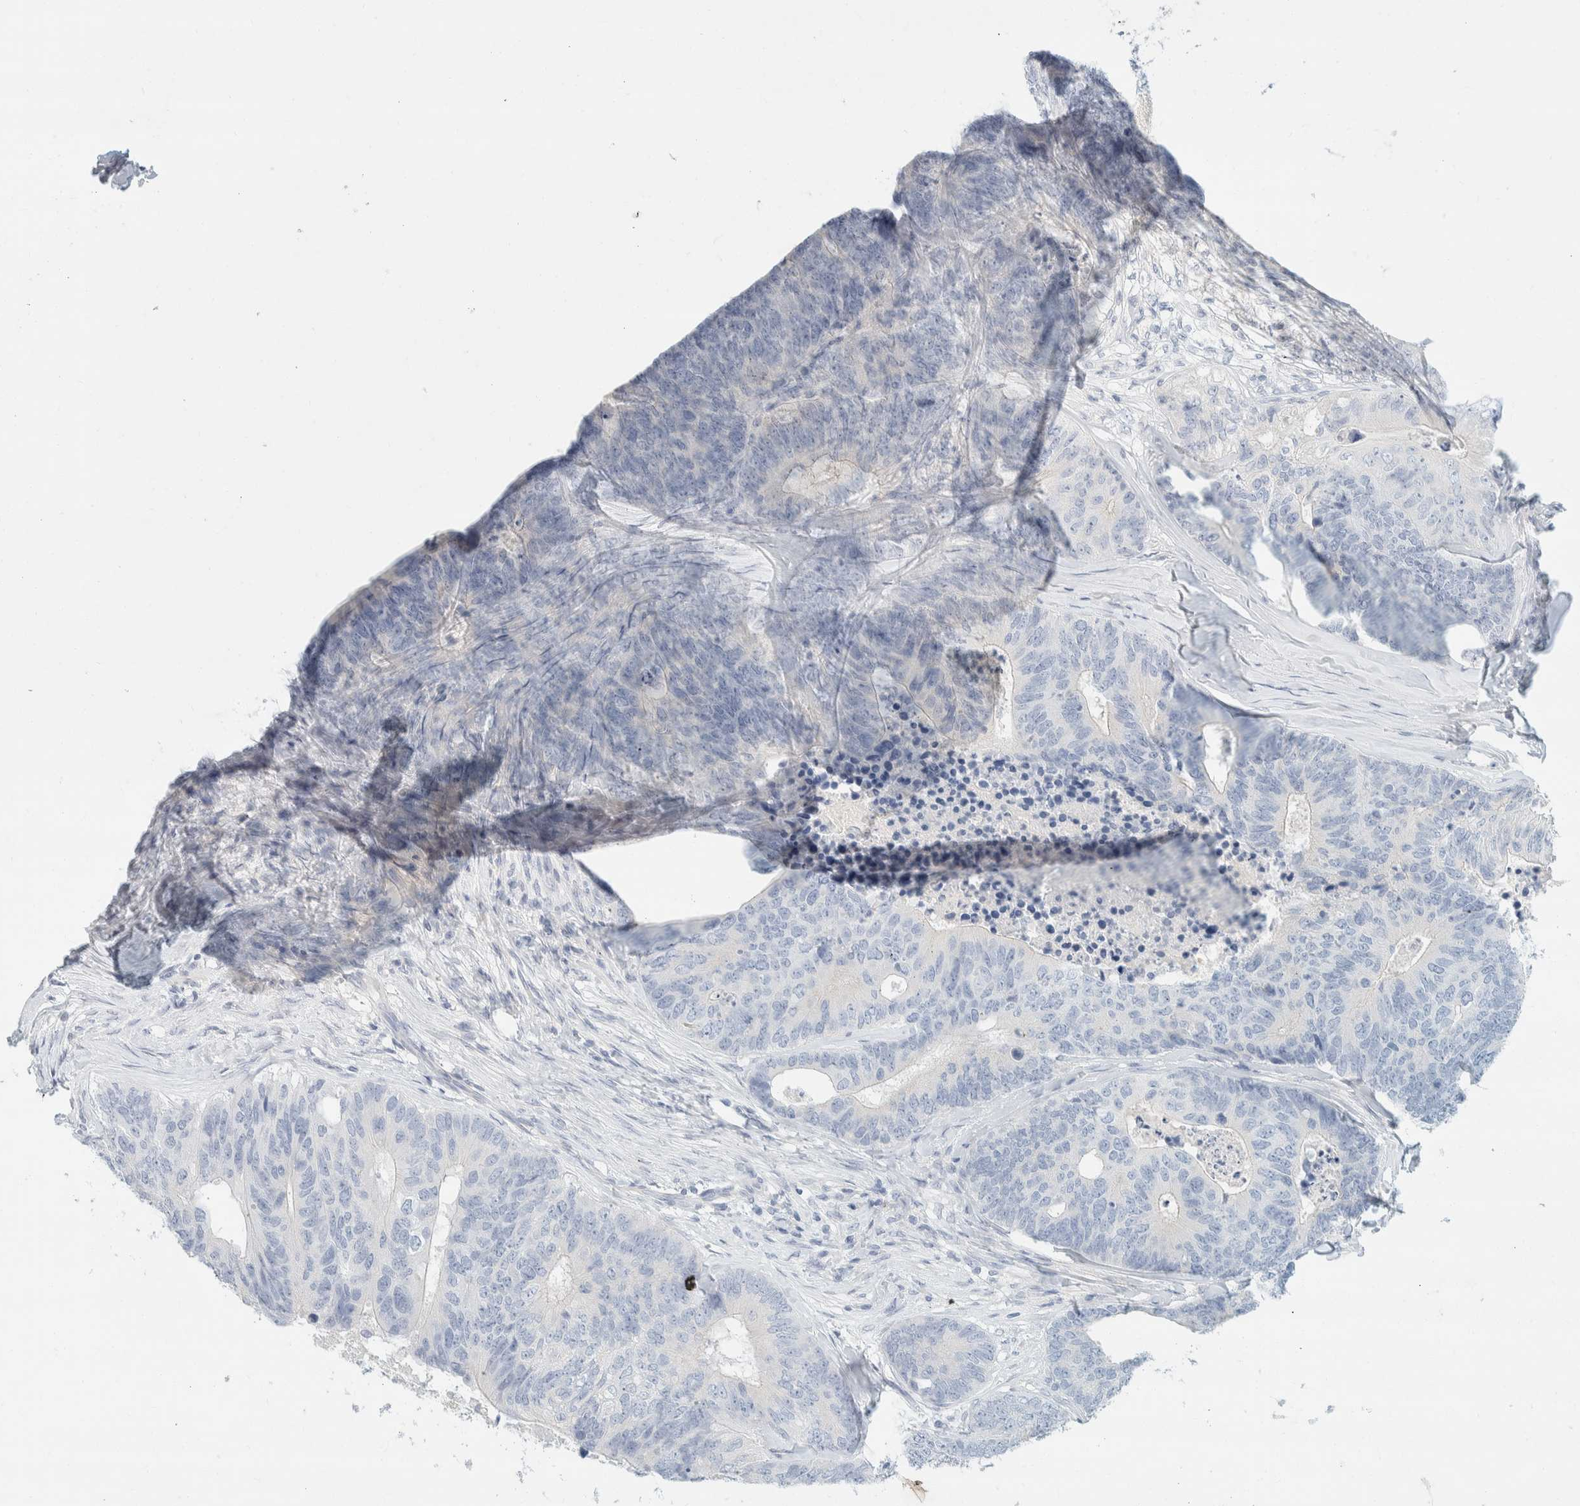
{"staining": {"intensity": "negative", "quantity": "none", "location": "none"}, "tissue": "colorectal cancer", "cell_type": "Tumor cells", "image_type": "cancer", "snomed": [{"axis": "morphology", "description": "Adenocarcinoma, NOS"}, {"axis": "topography", "description": "Colon"}], "caption": "High magnification brightfield microscopy of colorectal cancer stained with DAB (3,3'-diaminobenzidine) (brown) and counterstained with hematoxylin (blue): tumor cells show no significant expression. The staining was performed using DAB to visualize the protein expression in brown, while the nuclei were stained in blue with hematoxylin (Magnification: 20x).", "gene": "ALOX12B", "patient": {"sex": "female", "age": 67}}